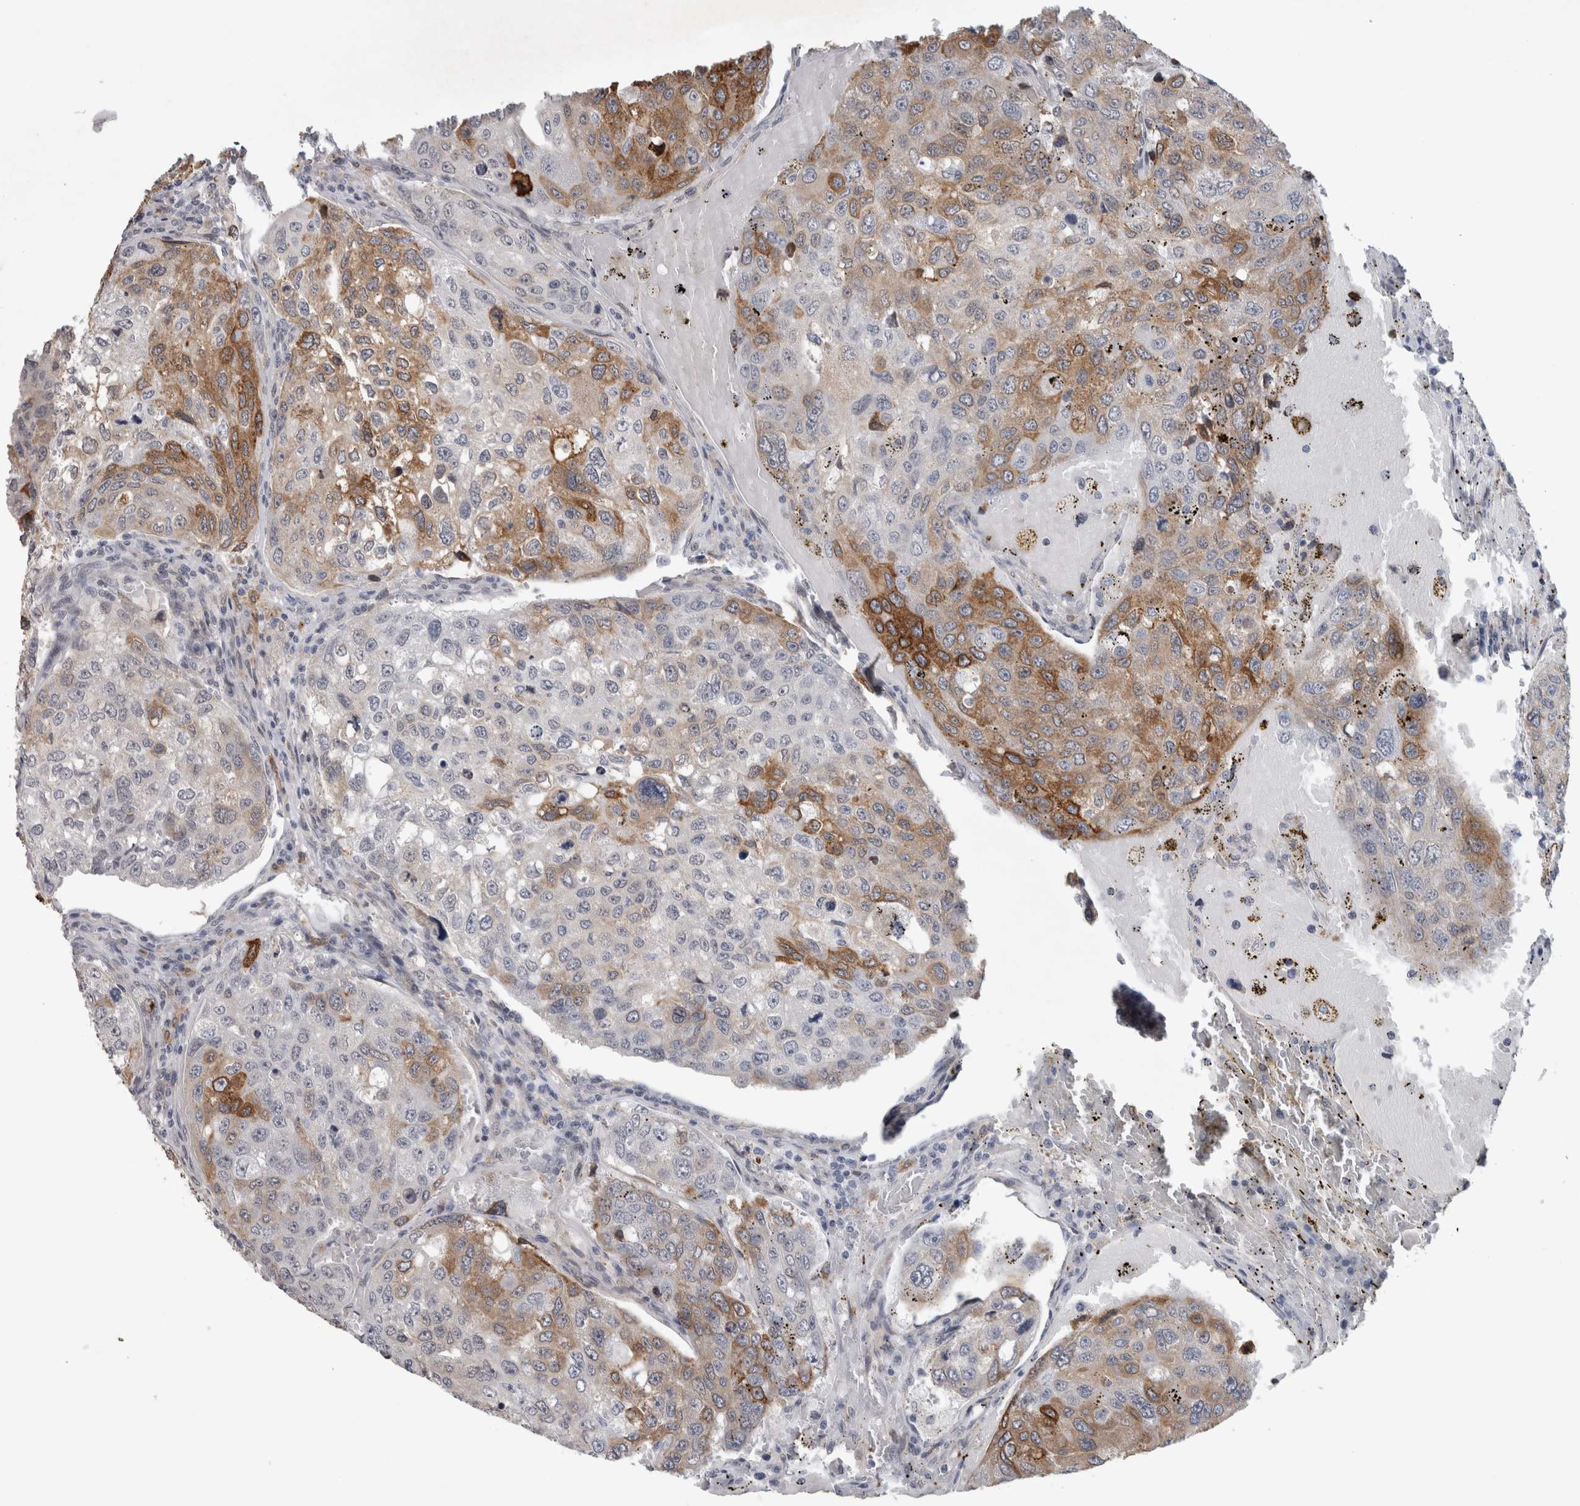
{"staining": {"intensity": "moderate", "quantity": "25%-75%", "location": "cytoplasmic/membranous"}, "tissue": "urothelial cancer", "cell_type": "Tumor cells", "image_type": "cancer", "snomed": [{"axis": "morphology", "description": "Urothelial carcinoma, High grade"}, {"axis": "topography", "description": "Lymph node"}, {"axis": "topography", "description": "Urinary bladder"}], "caption": "Urothelial cancer stained for a protein (brown) exhibits moderate cytoplasmic/membranous positive staining in about 25%-75% of tumor cells.", "gene": "PRXL2A", "patient": {"sex": "male", "age": 51}}